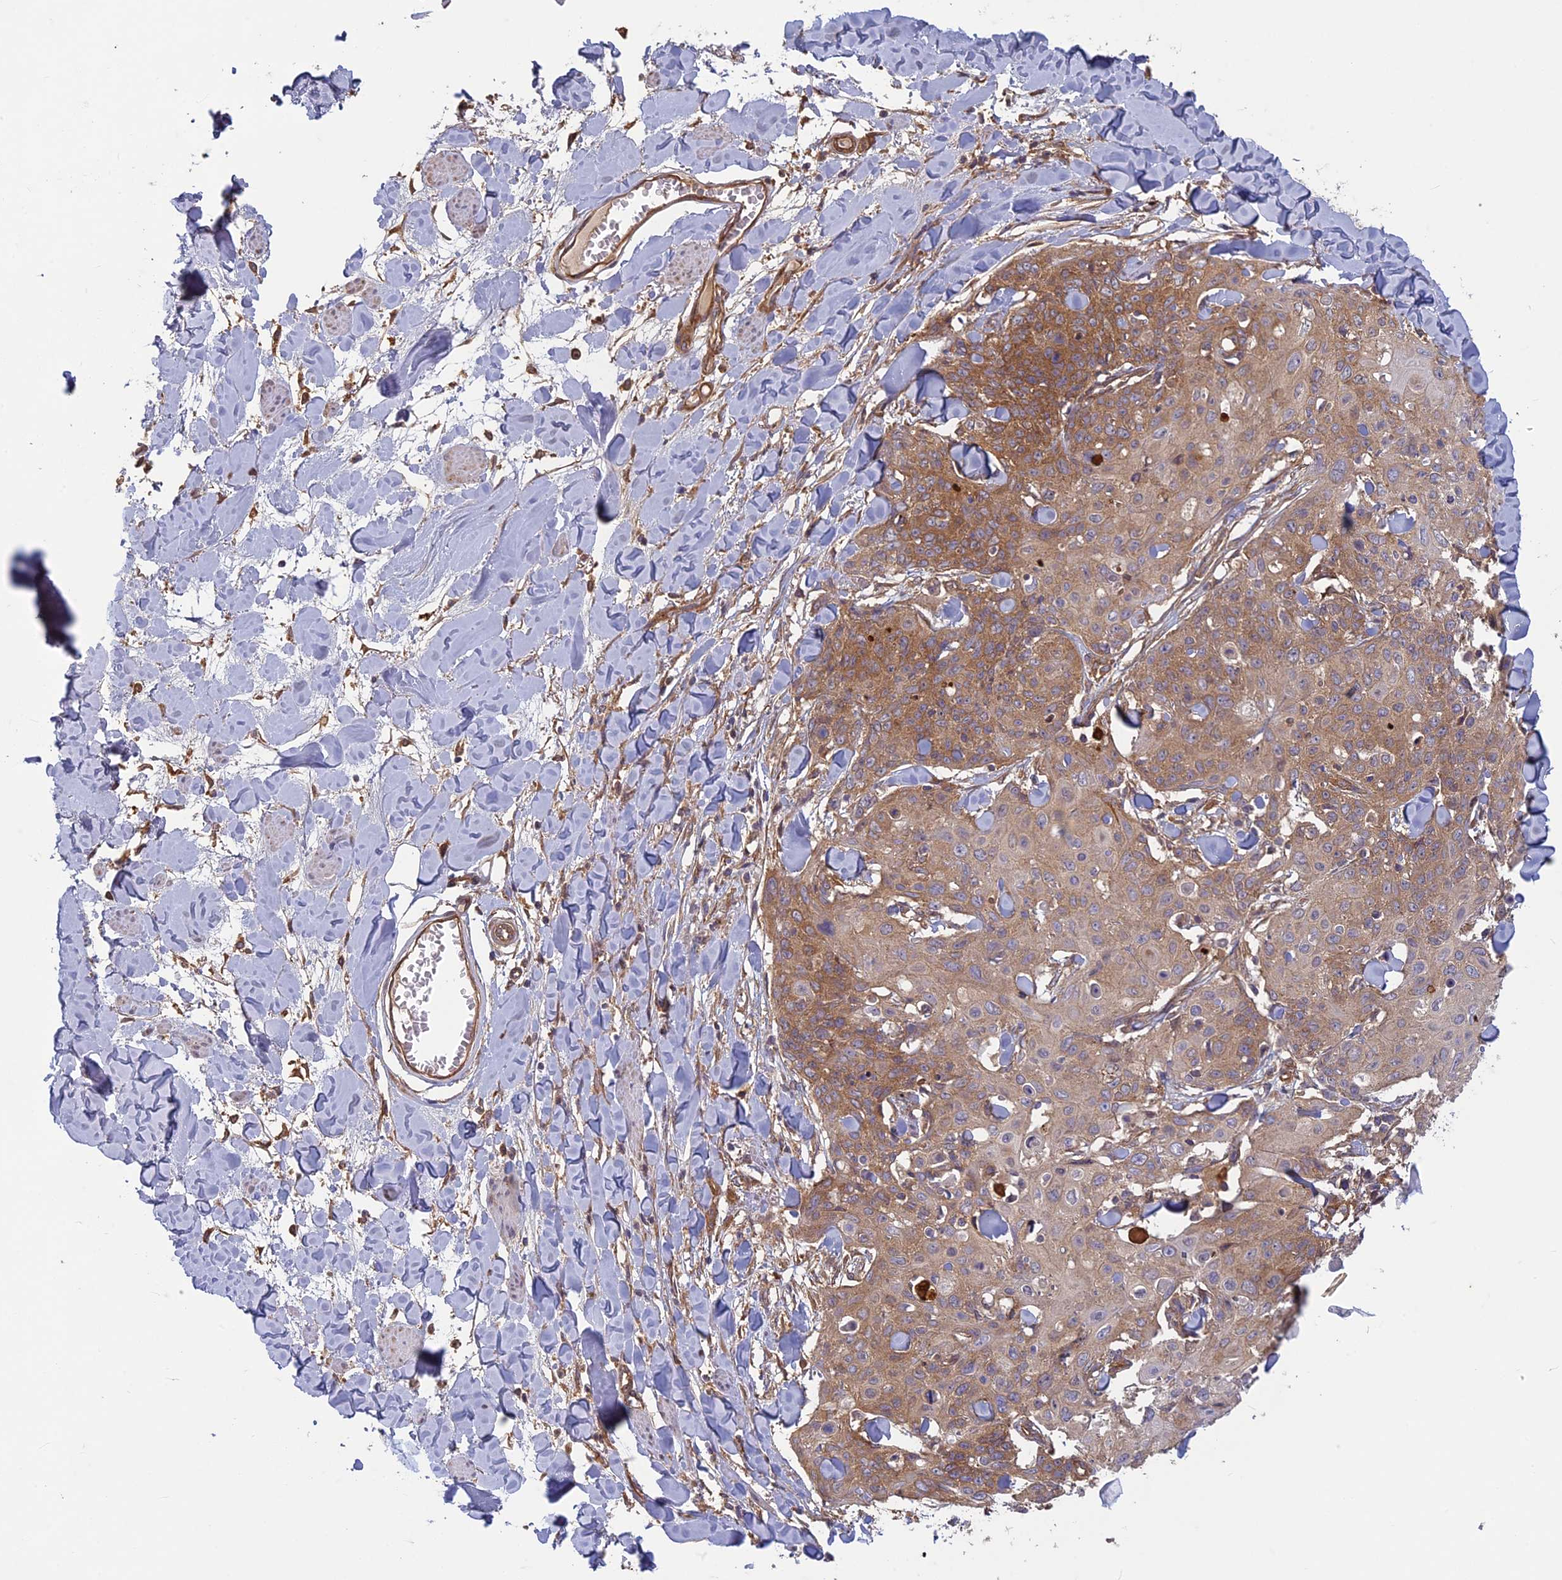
{"staining": {"intensity": "moderate", "quantity": ">75%", "location": "cytoplasmic/membranous"}, "tissue": "skin cancer", "cell_type": "Tumor cells", "image_type": "cancer", "snomed": [{"axis": "morphology", "description": "Squamous cell carcinoma, NOS"}, {"axis": "topography", "description": "Skin"}, {"axis": "topography", "description": "Vulva"}], "caption": "Immunohistochemical staining of skin cancer shows medium levels of moderate cytoplasmic/membranous protein expression in approximately >75% of tumor cells.", "gene": "TCF25", "patient": {"sex": "female", "age": 85}}